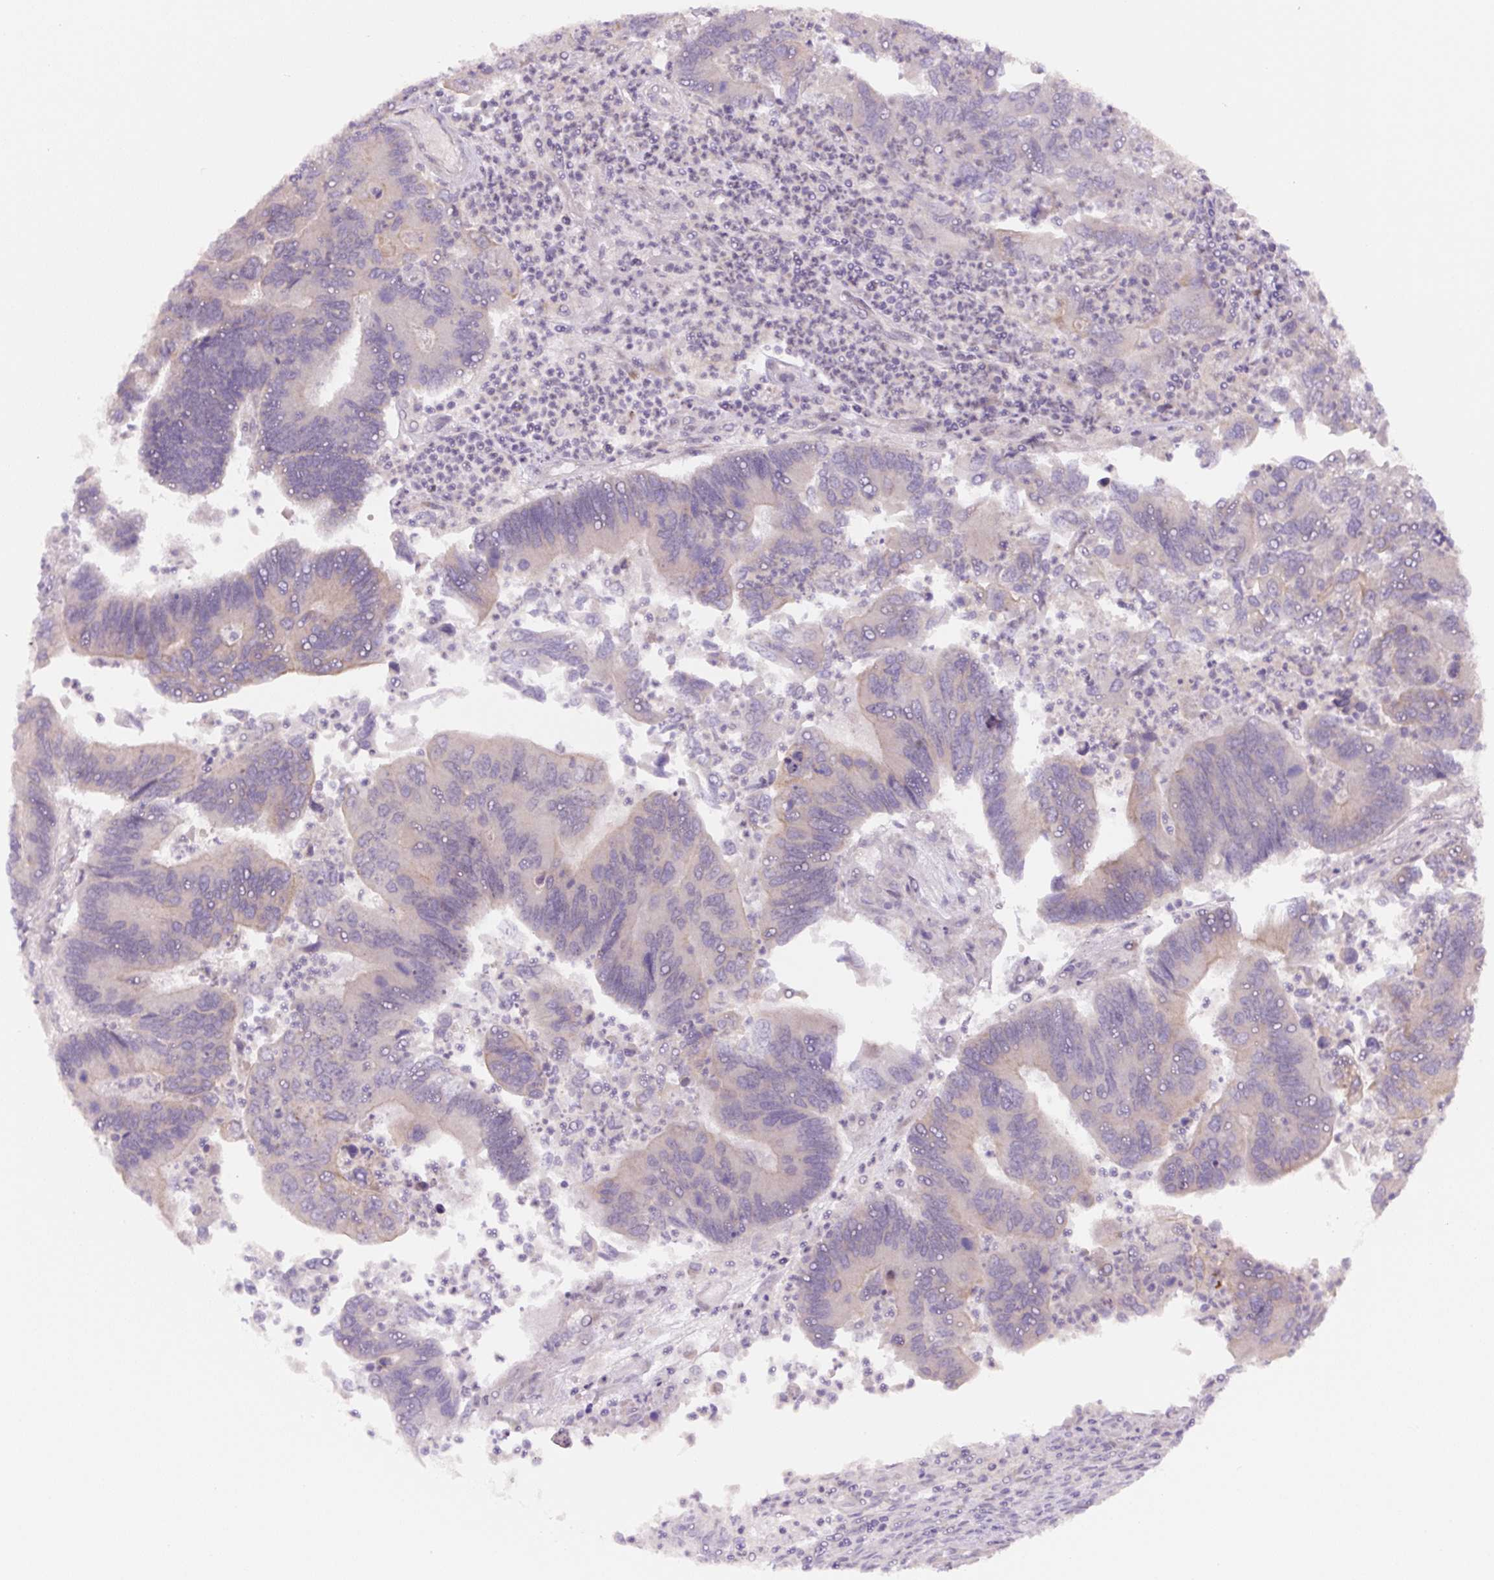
{"staining": {"intensity": "negative", "quantity": "none", "location": "none"}, "tissue": "colorectal cancer", "cell_type": "Tumor cells", "image_type": "cancer", "snomed": [{"axis": "morphology", "description": "Adenocarcinoma, NOS"}, {"axis": "topography", "description": "Colon"}], "caption": "Image shows no protein expression in tumor cells of adenocarcinoma (colorectal) tissue.", "gene": "YIF1B", "patient": {"sex": "female", "age": 67}}